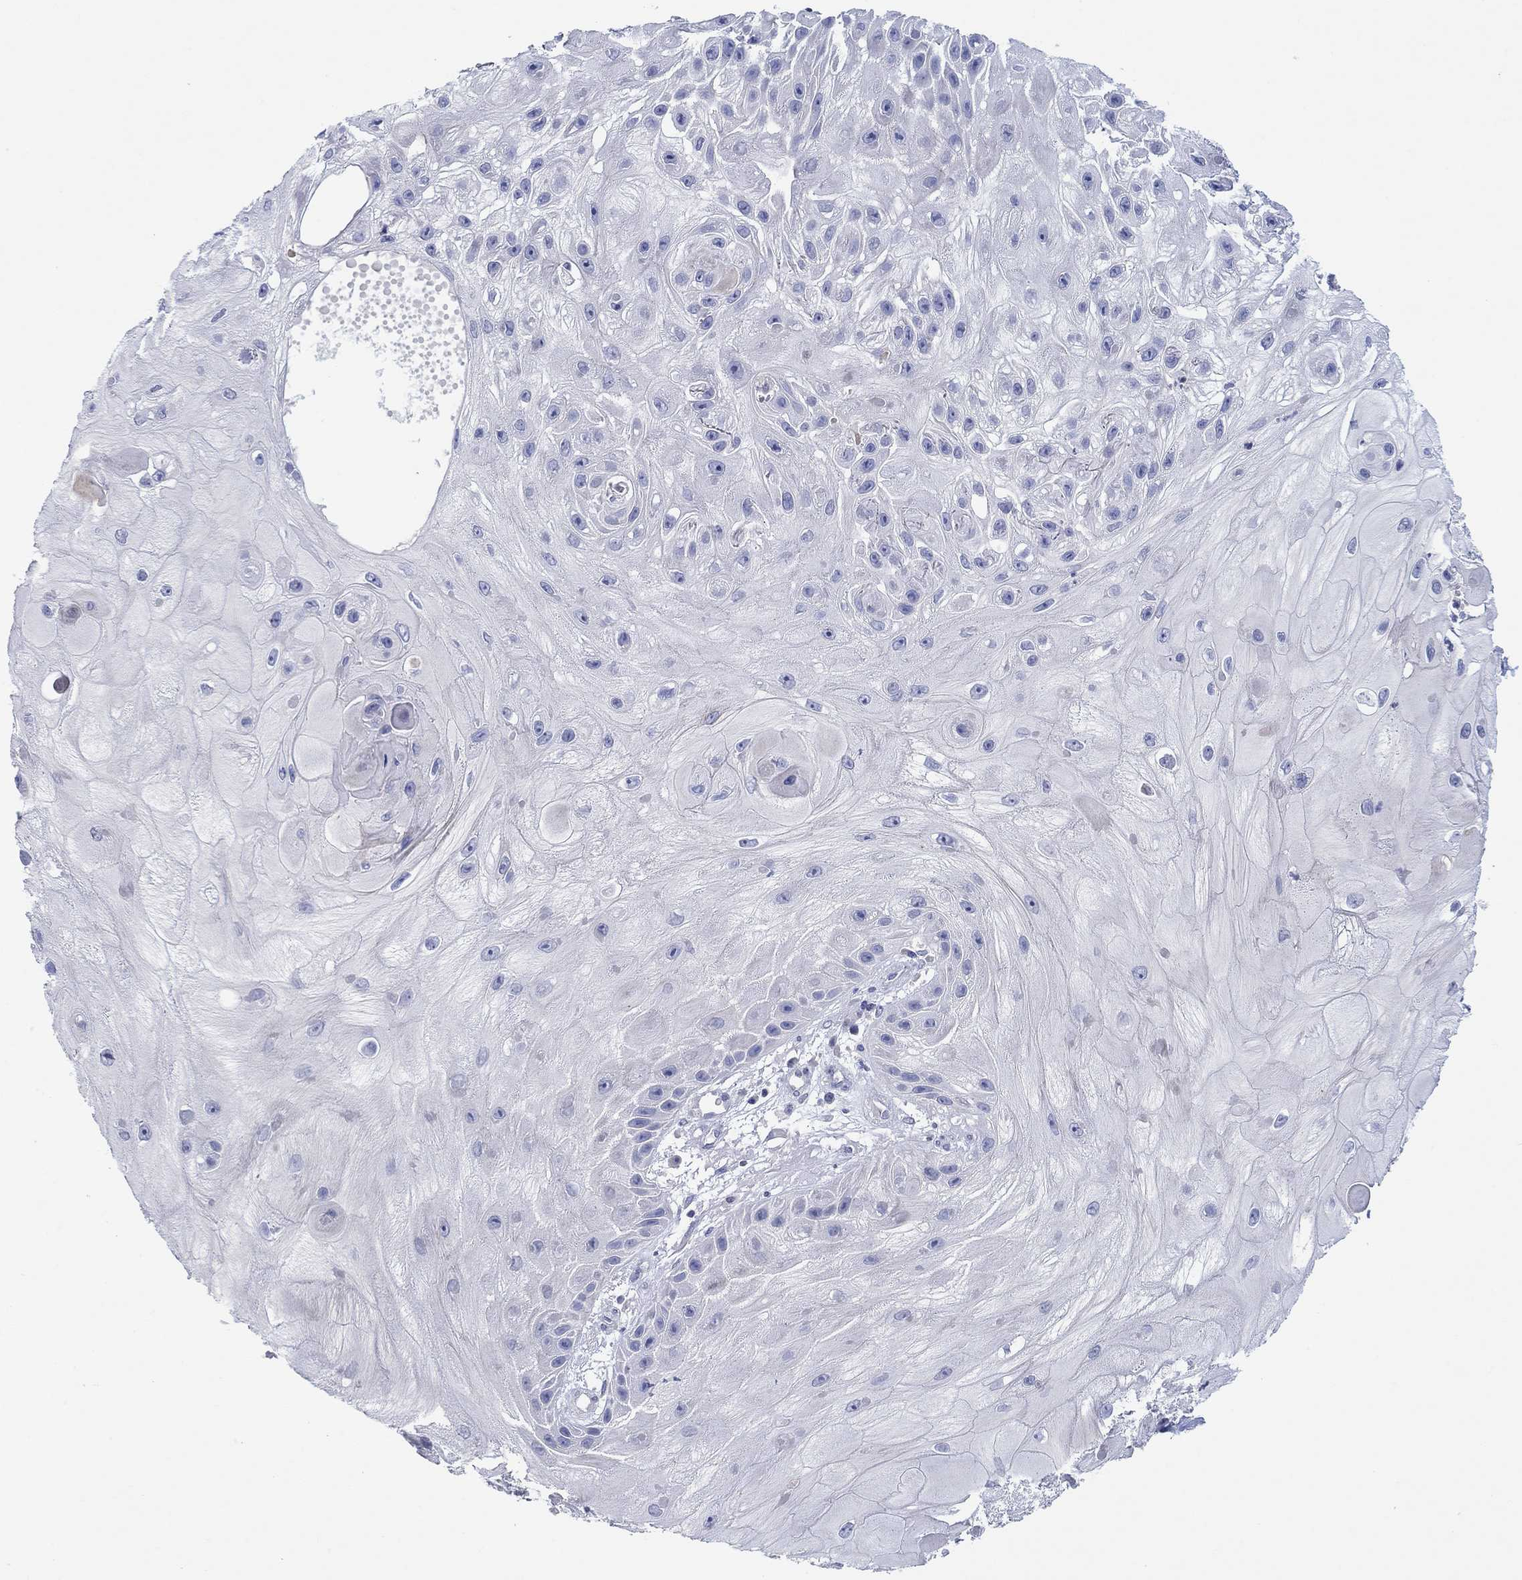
{"staining": {"intensity": "moderate", "quantity": "<25%", "location": "cytoplasmic/membranous"}, "tissue": "skin cancer", "cell_type": "Tumor cells", "image_type": "cancer", "snomed": [{"axis": "morphology", "description": "Normal tissue, NOS"}, {"axis": "morphology", "description": "Squamous cell carcinoma, NOS"}, {"axis": "topography", "description": "Skin"}], "caption": "Immunohistochemical staining of skin cancer displays low levels of moderate cytoplasmic/membranous protein staining in about <25% of tumor cells. The protein of interest is shown in brown color, while the nuclei are stained blue.", "gene": "HDC", "patient": {"sex": "male", "age": 79}}